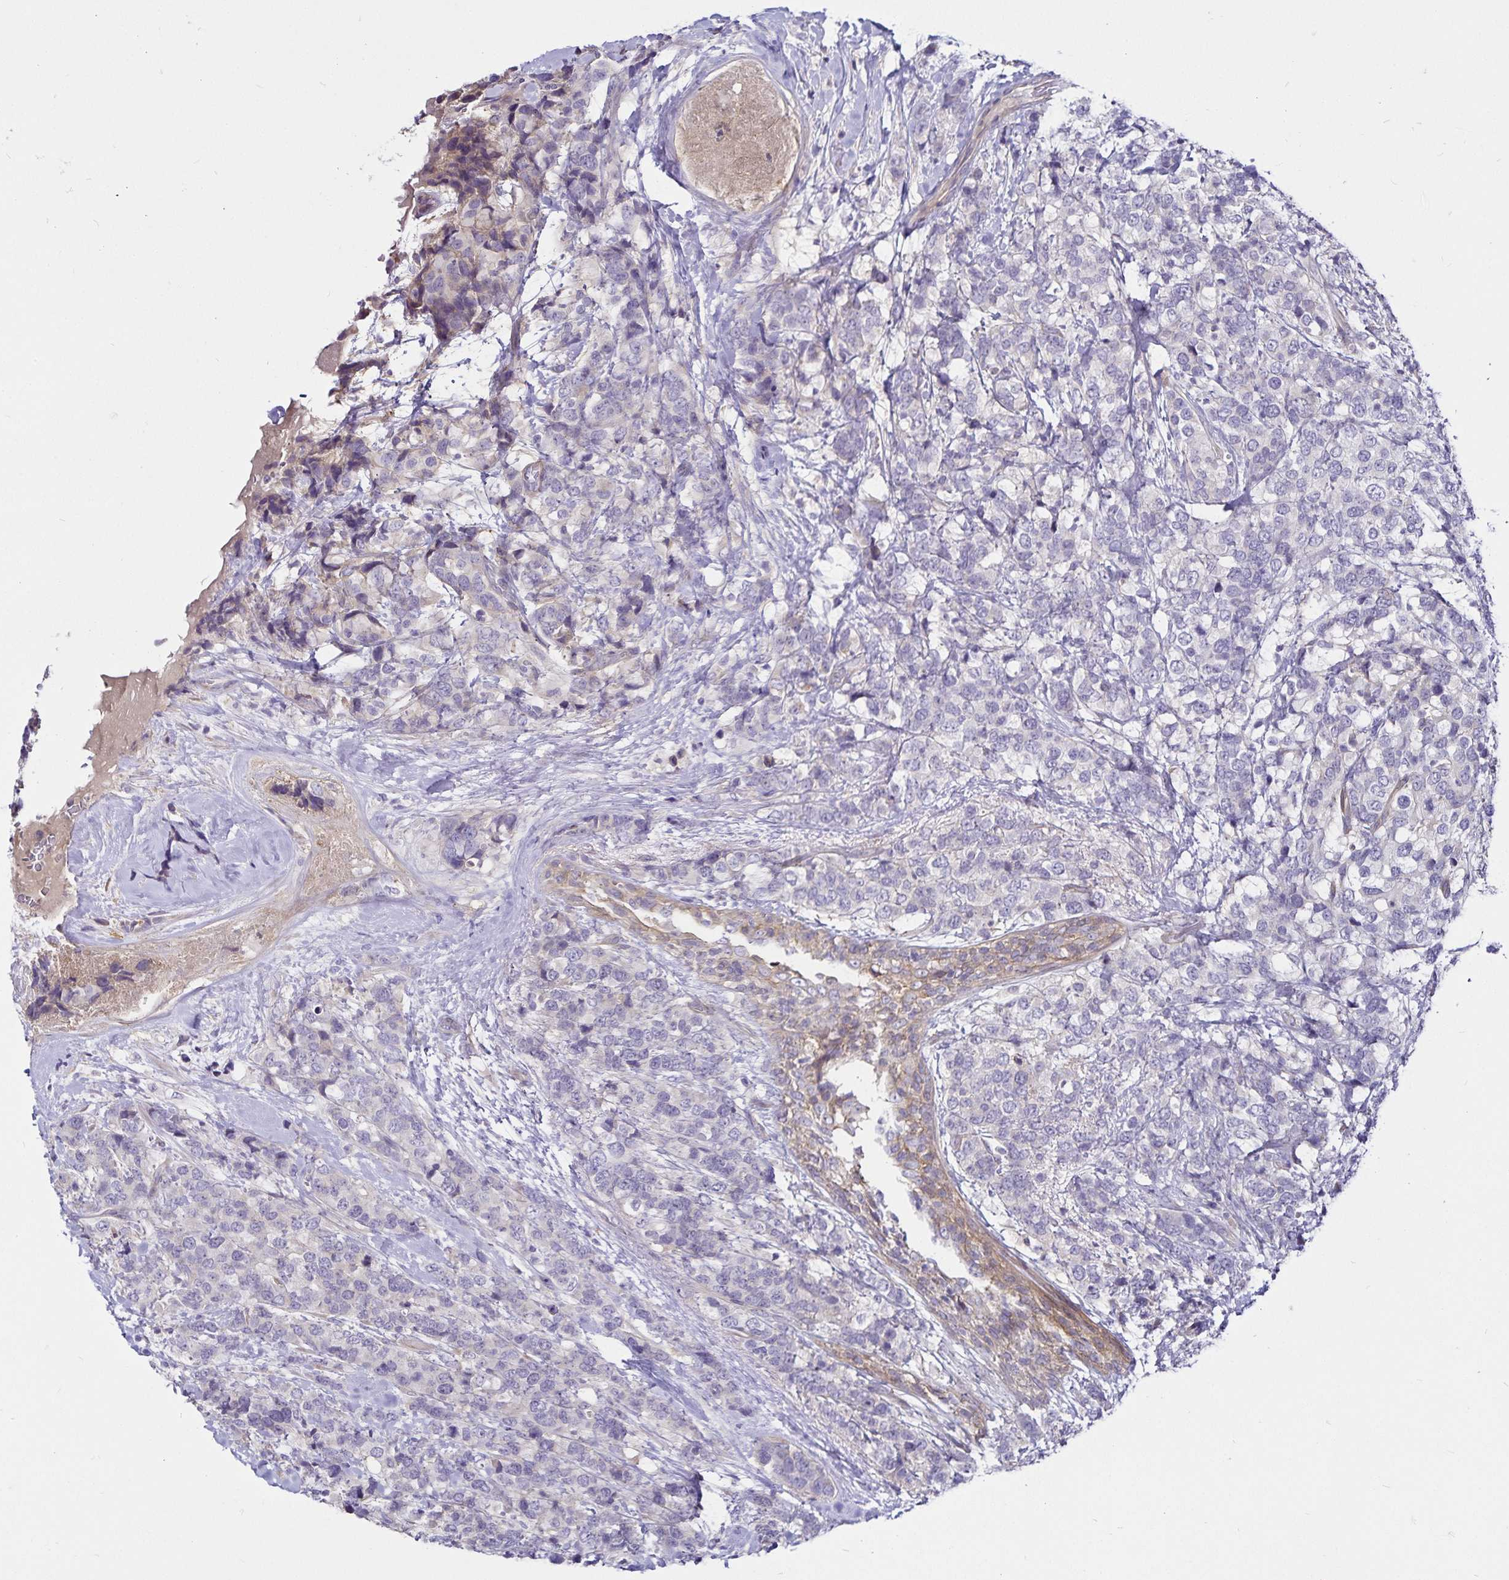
{"staining": {"intensity": "negative", "quantity": "none", "location": "none"}, "tissue": "breast cancer", "cell_type": "Tumor cells", "image_type": "cancer", "snomed": [{"axis": "morphology", "description": "Lobular carcinoma"}, {"axis": "topography", "description": "Breast"}], "caption": "Immunohistochemical staining of lobular carcinoma (breast) demonstrates no significant expression in tumor cells. (DAB IHC with hematoxylin counter stain).", "gene": "GNG12", "patient": {"sex": "female", "age": 59}}